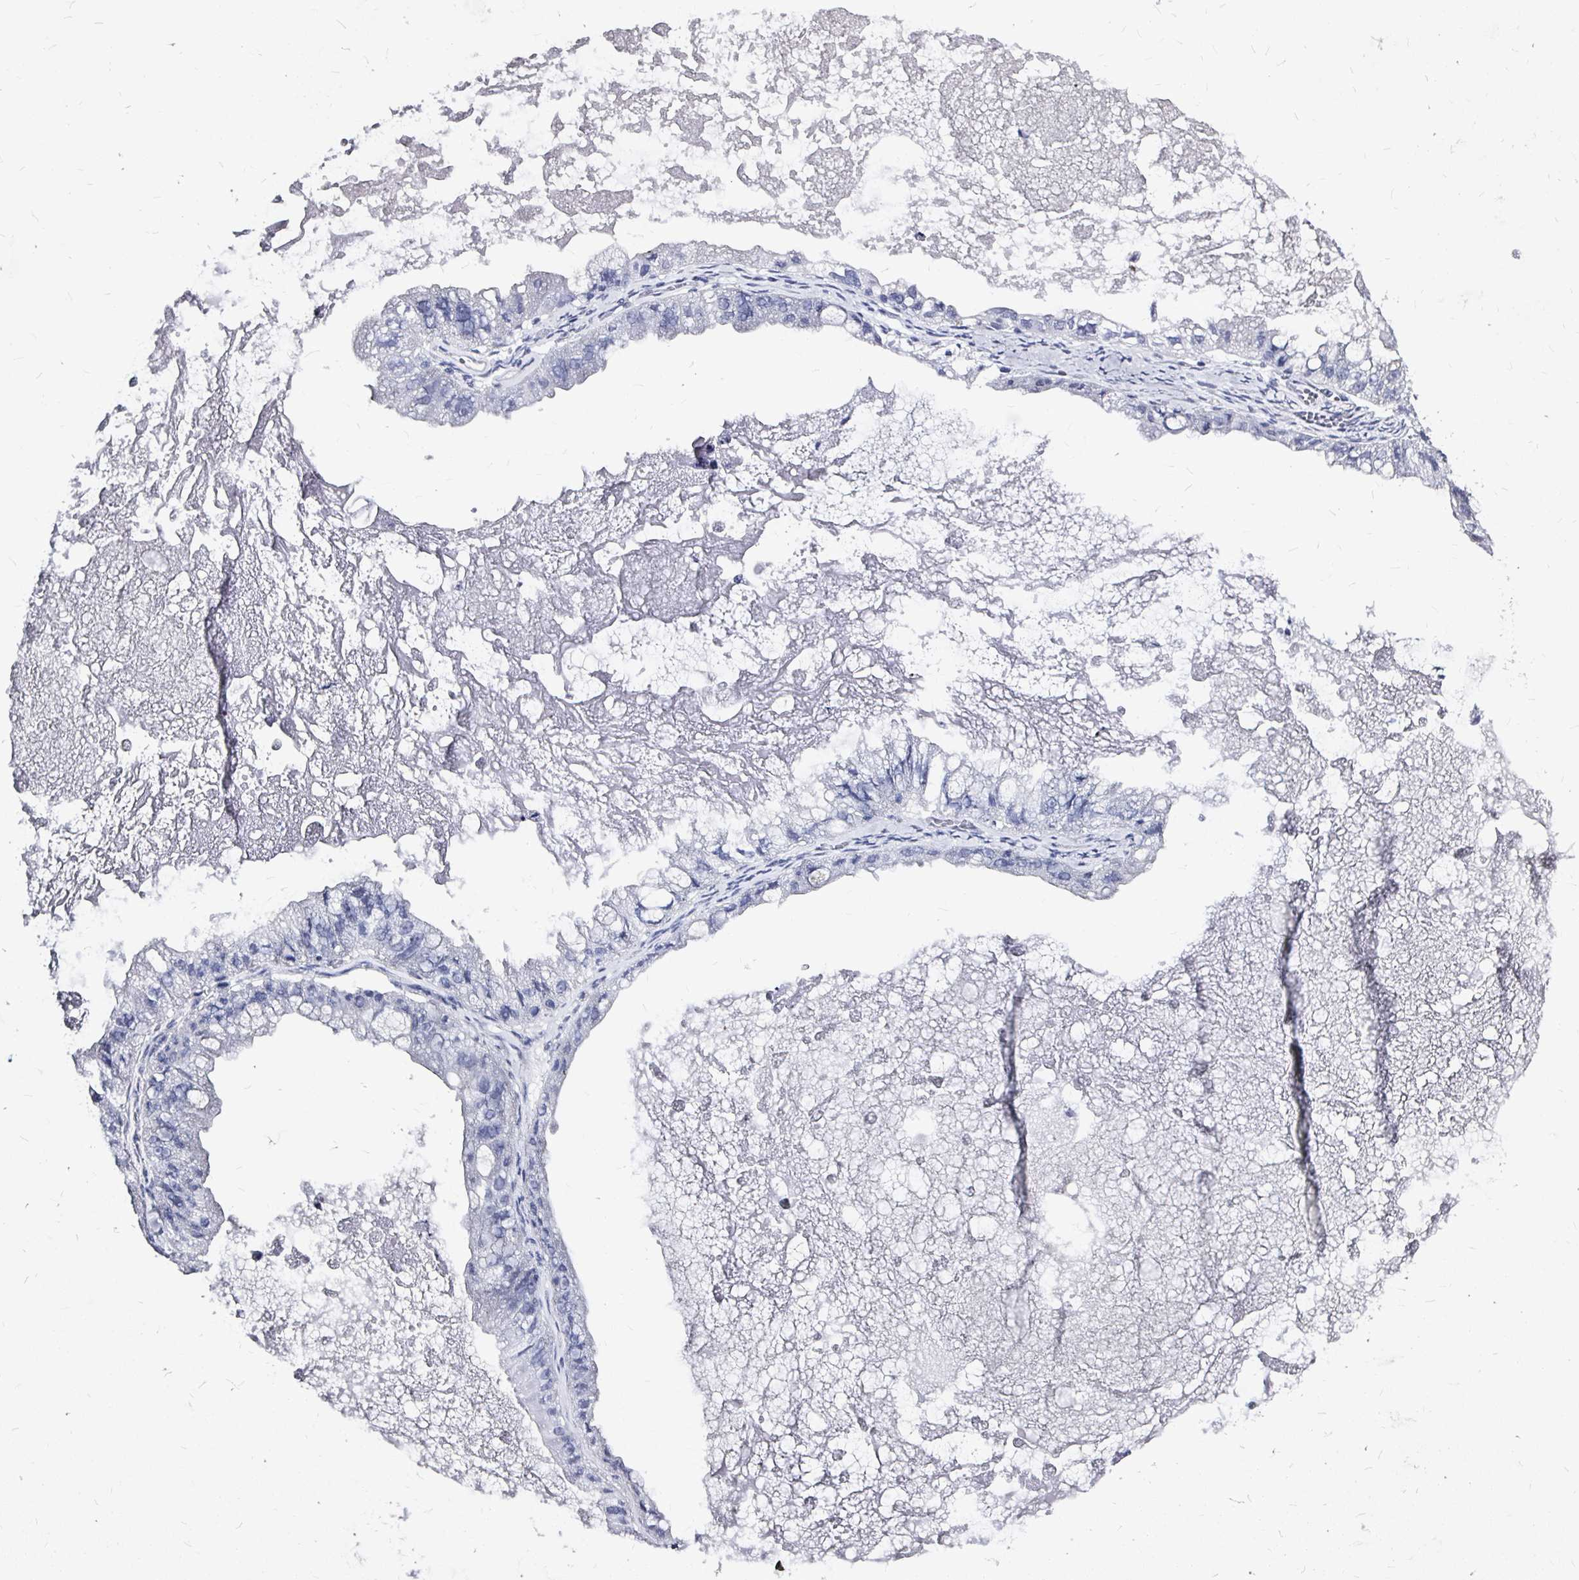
{"staining": {"intensity": "negative", "quantity": "none", "location": "none"}, "tissue": "ovarian cancer", "cell_type": "Tumor cells", "image_type": "cancer", "snomed": [{"axis": "morphology", "description": "Cystadenocarcinoma, mucinous, NOS"}, {"axis": "topography", "description": "Ovary"}], "caption": "Mucinous cystadenocarcinoma (ovarian) was stained to show a protein in brown. There is no significant staining in tumor cells. (Immunohistochemistry, brightfield microscopy, high magnification).", "gene": "LUZP4", "patient": {"sex": "female", "age": 61}}